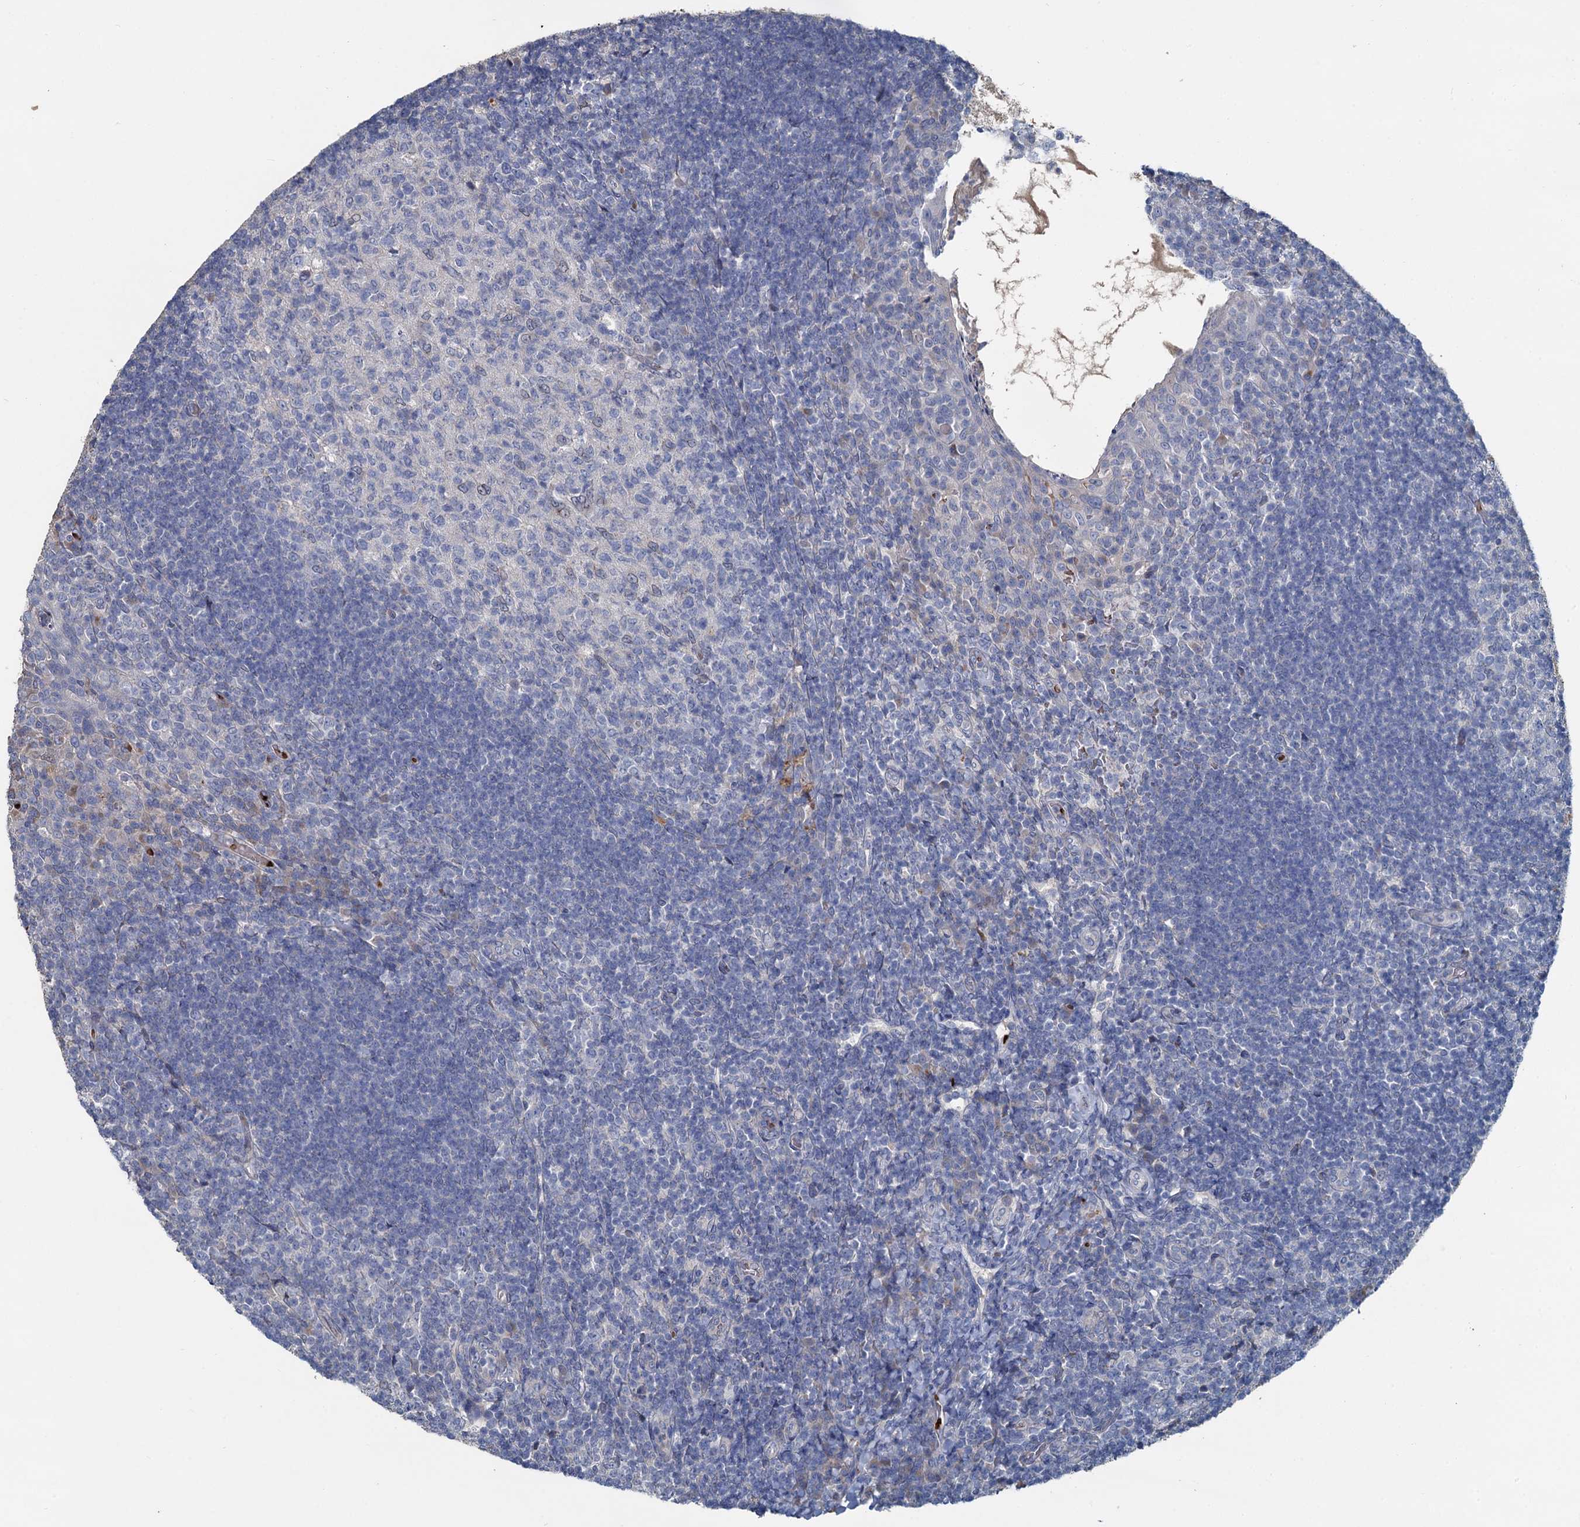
{"staining": {"intensity": "negative", "quantity": "none", "location": "none"}, "tissue": "tonsil", "cell_type": "Germinal center cells", "image_type": "normal", "snomed": [{"axis": "morphology", "description": "Normal tissue, NOS"}, {"axis": "topography", "description": "Tonsil"}], "caption": "A histopathology image of human tonsil is negative for staining in germinal center cells. (DAB immunohistochemistry with hematoxylin counter stain).", "gene": "TCTN2", "patient": {"sex": "female", "age": 10}}